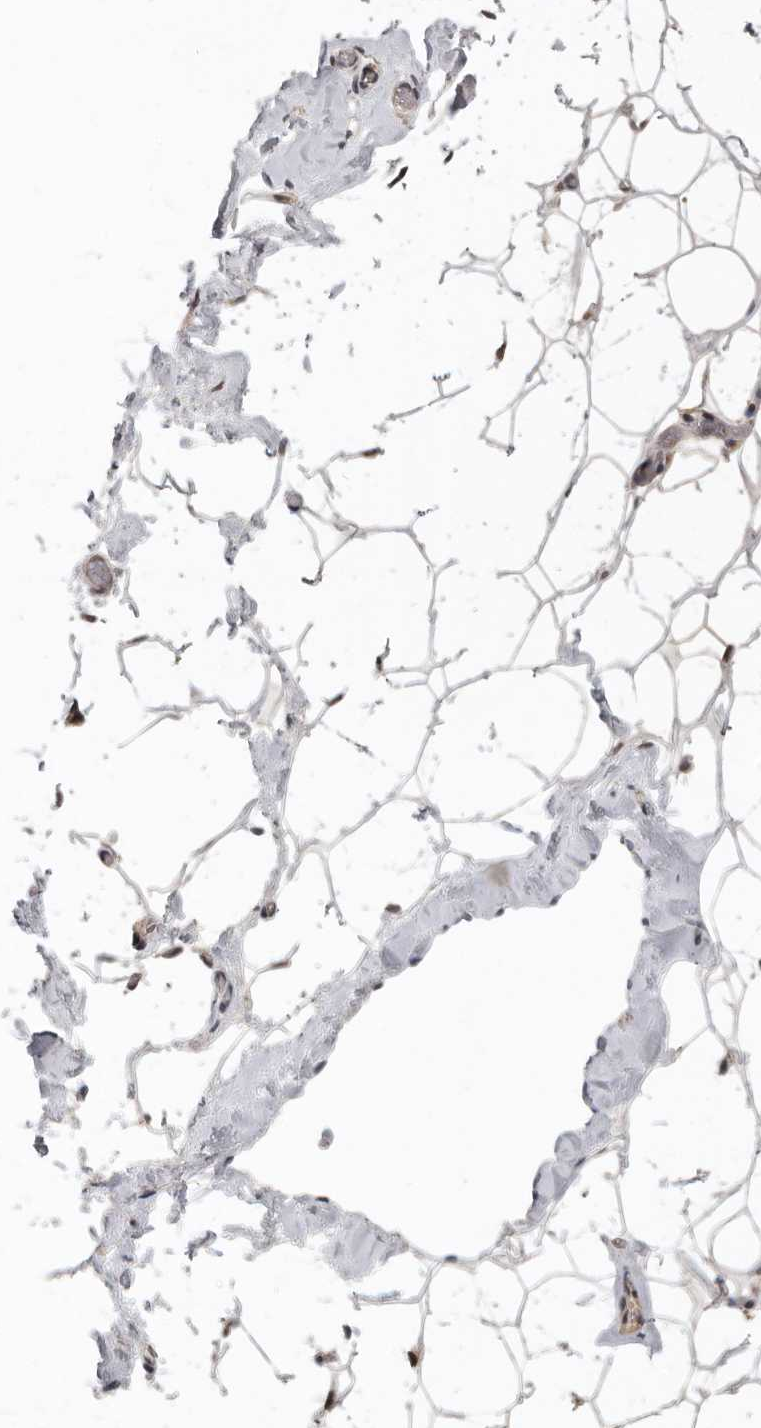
{"staining": {"intensity": "negative", "quantity": "none", "location": "none"}, "tissue": "adipose tissue", "cell_type": "Adipocytes", "image_type": "normal", "snomed": [{"axis": "morphology", "description": "Normal tissue, NOS"}, {"axis": "morphology", "description": "Fibrosis, NOS"}, {"axis": "topography", "description": "Breast"}, {"axis": "topography", "description": "Adipose tissue"}], "caption": "This micrograph is of unremarkable adipose tissue stained with immunohistochemistry (IHC) to label a protein in brown with the nuclei are counter-stained blue. There is no expression in adipocytes. (Stains: DAB immunohistochemistry with hematoxylin counter stain, Microscopy: brightfield microscopy at high magnification).", "gene": "HENMT1", "patient": {"sex": "female", "age": 39}}